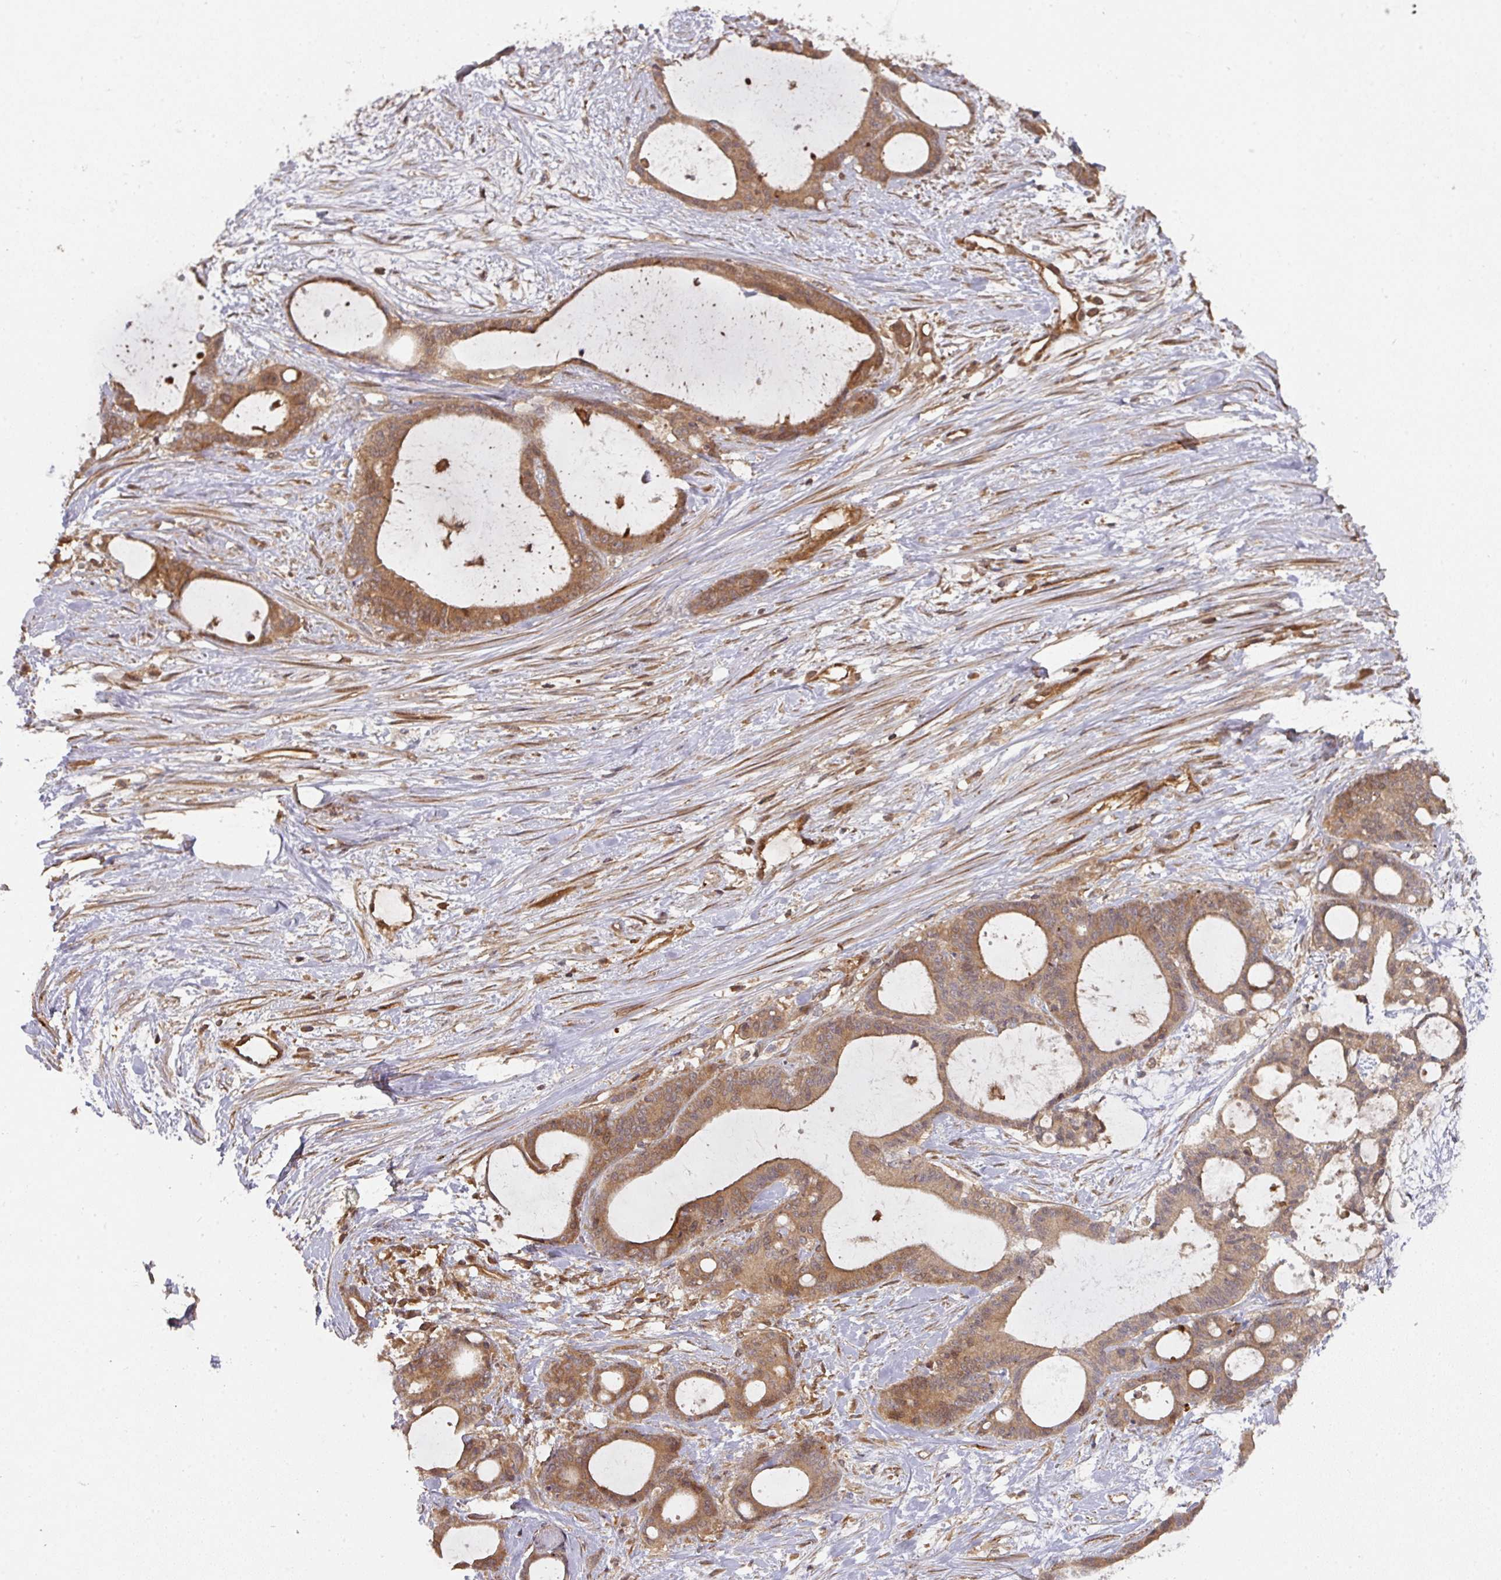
{"staining": {"intensity": "moderate", "quantity": ">75%", "location": "cytoplasmic/membranous"}, "tissue": "liver cancer", "cell_type": "Tumor cells", "image_type": "cancer", "snomed": [{"axis": "morphology", "description": "Normal tissue, NOS"}, {"axis": "morphology", "description": "Cholangiocarcinoma"}, {"axis": "topography", "description": "Liver"}, {"axis": "topography", "description": "Peripheral nerve tissue"}], "caption": "High-magnification brightfield microscopy of liver cholangiocarcinoma stained with DAB (3,3'-diaminobenzidine) (brown) and counterstained with hematoxylin (blue). tumor cells exhibit moderate cytoplasmic/membranous staining is present in approximately>75% of cells.", "gene": "EIF4EBP2", "patient": {"sex": "female", "age": 73}}